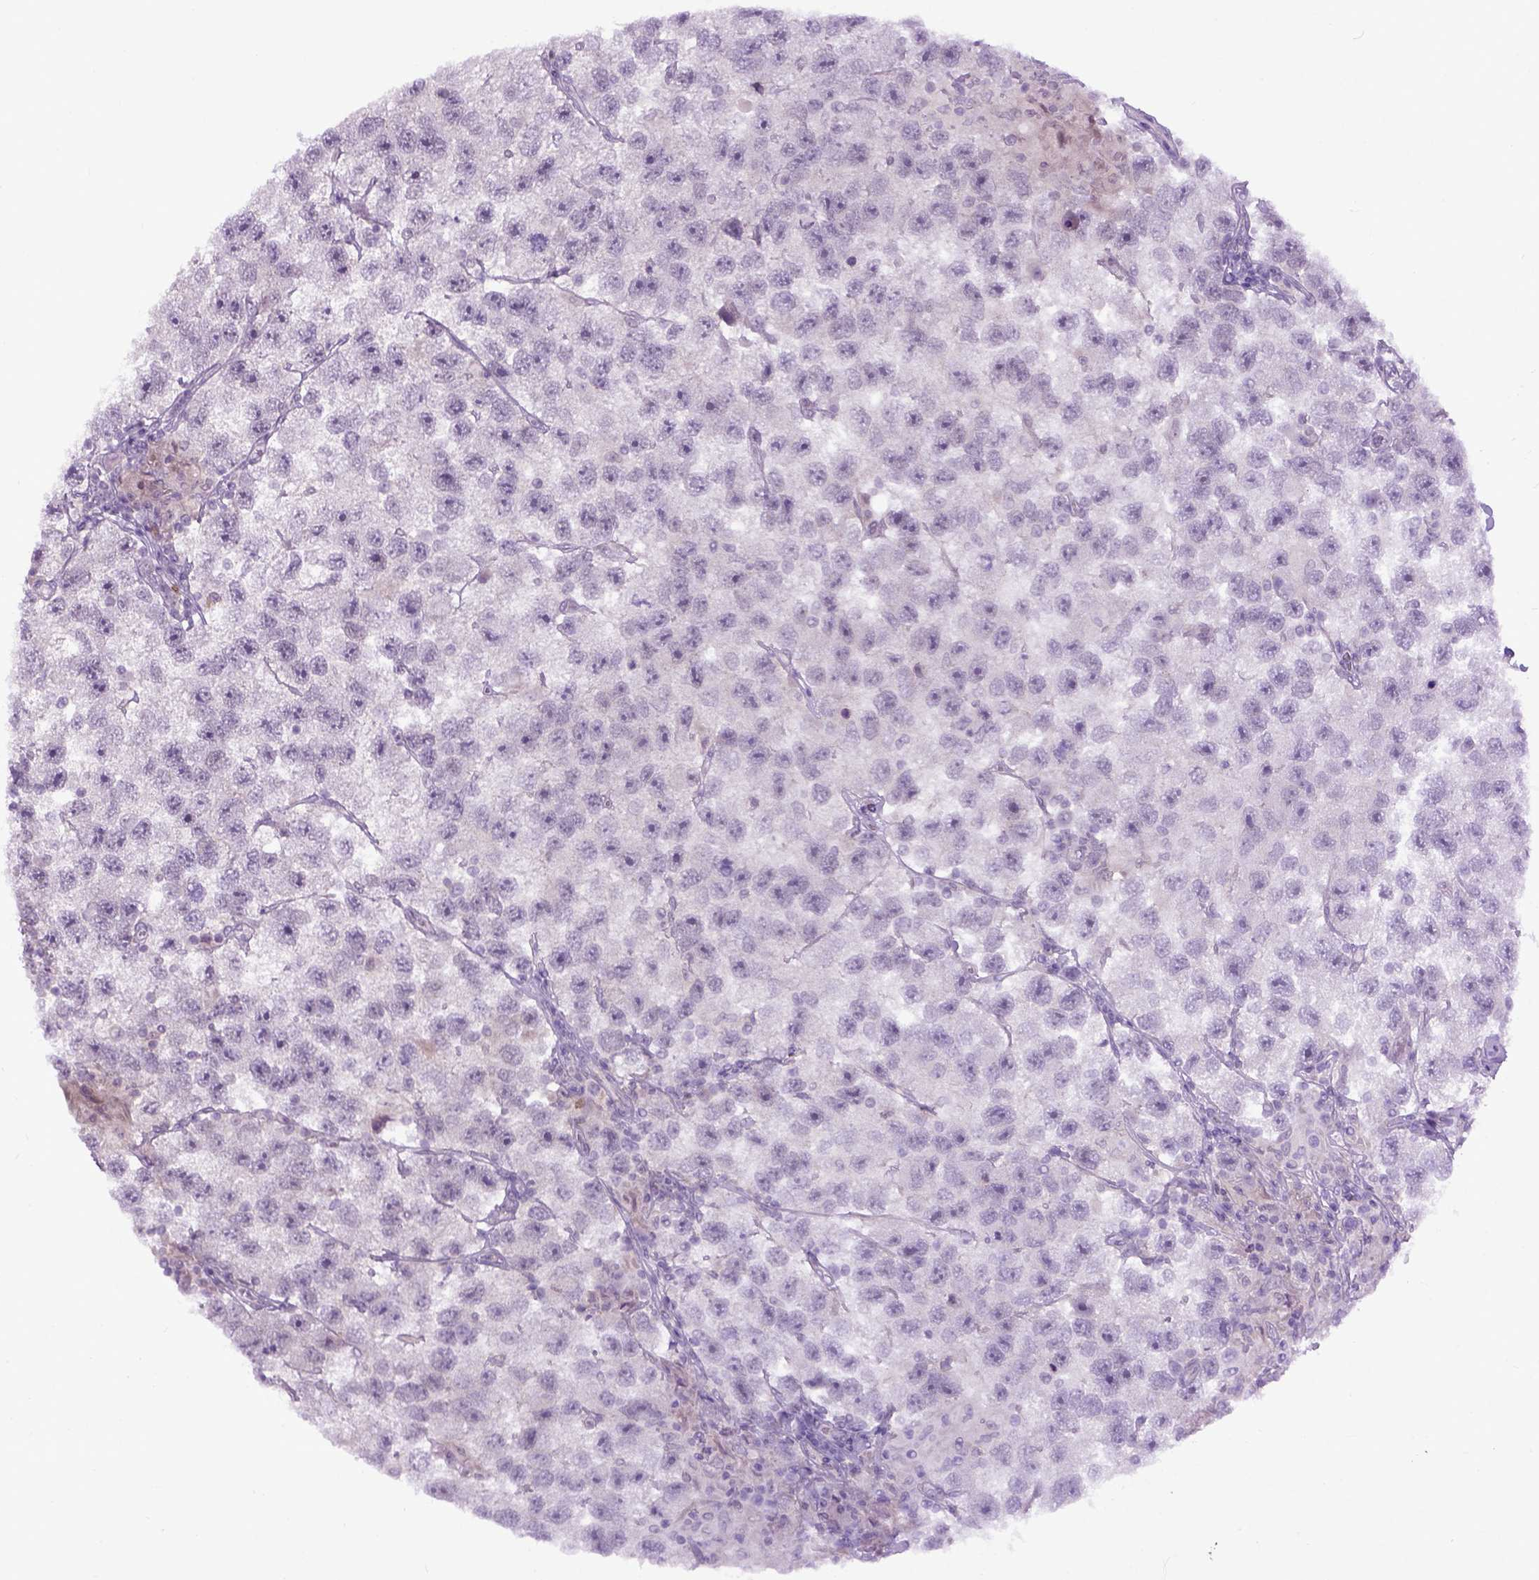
{"staining": {"intensity": "negative", "quantity": "none", "location": "none"}, "tissue": "testis cancer", "cell_type": "Tumor cells", "image_type": "cancer", "snomed": [{"axis": "morphology", "description": "Seminoma, NOS"}, {"axis": "topography", "description": "Testis"}], "caption": "Immunohistochemical staining of human testis cancer (seminoma) displays no significant positivity in tumor cells.", "gene": "EMILIN3", "patient": {"sex": "male", "age": 26}}